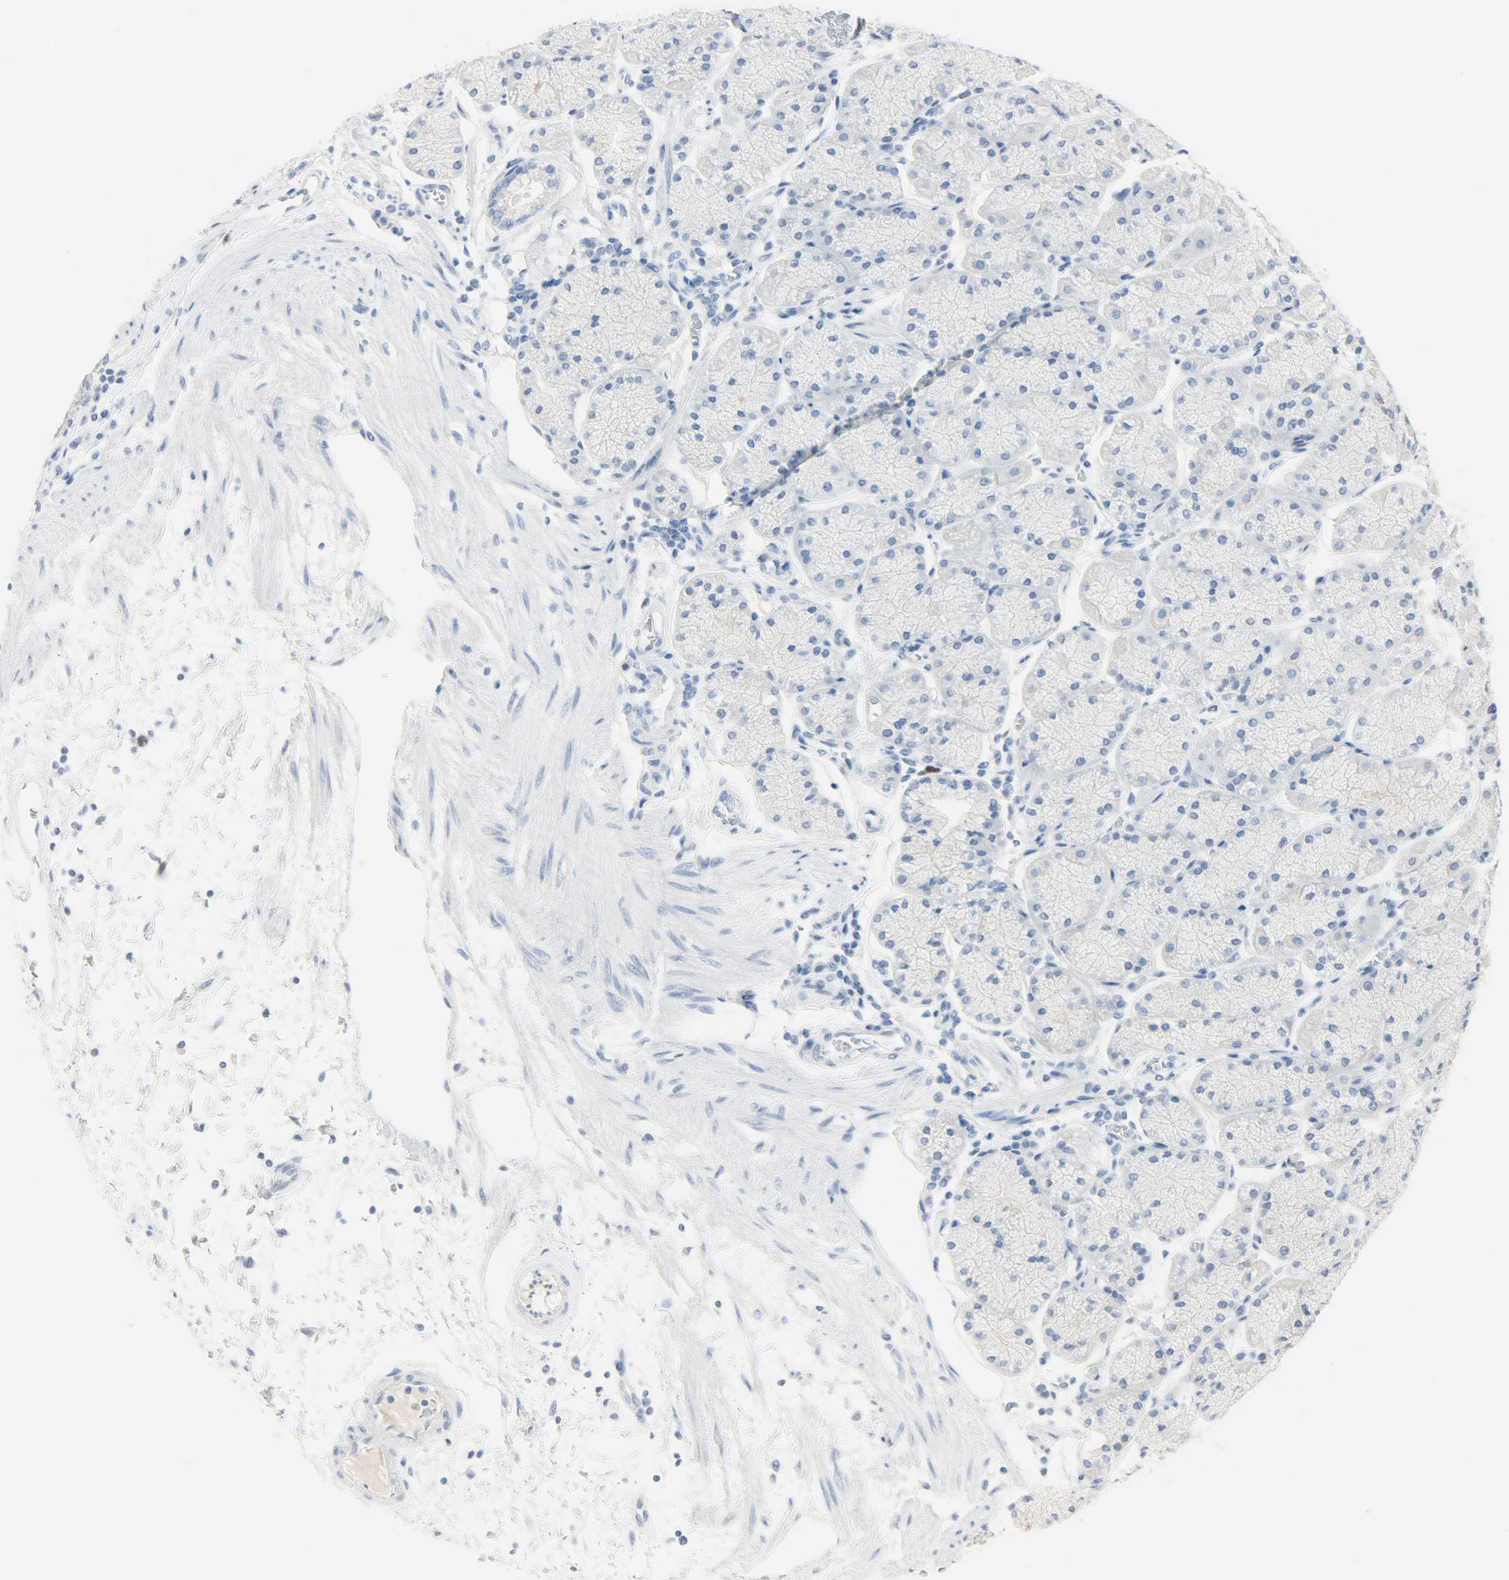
{"staining": {"intensity": "strong", "quantity": "<25%", "location": "nuclear"}, "tissue": "stomach", "cell_type": "Glandular cells", "image_type": "normal", "snomed": [{"axis": "morphology", "description": "Normal tissue, NOS"}, {"axis": "topography", "description": "Stomach, upper"}, {"axis": "topography", "description": "Stomach"}], "caption": "A medium amount of strong nuclear expression is present in about <25% of glandular cells in normal stomach. (DAB = brown stain, brightfield microscopy at high magnification).", "gene": "HELLS", "patient": {"sex": "male", "age": 76}}